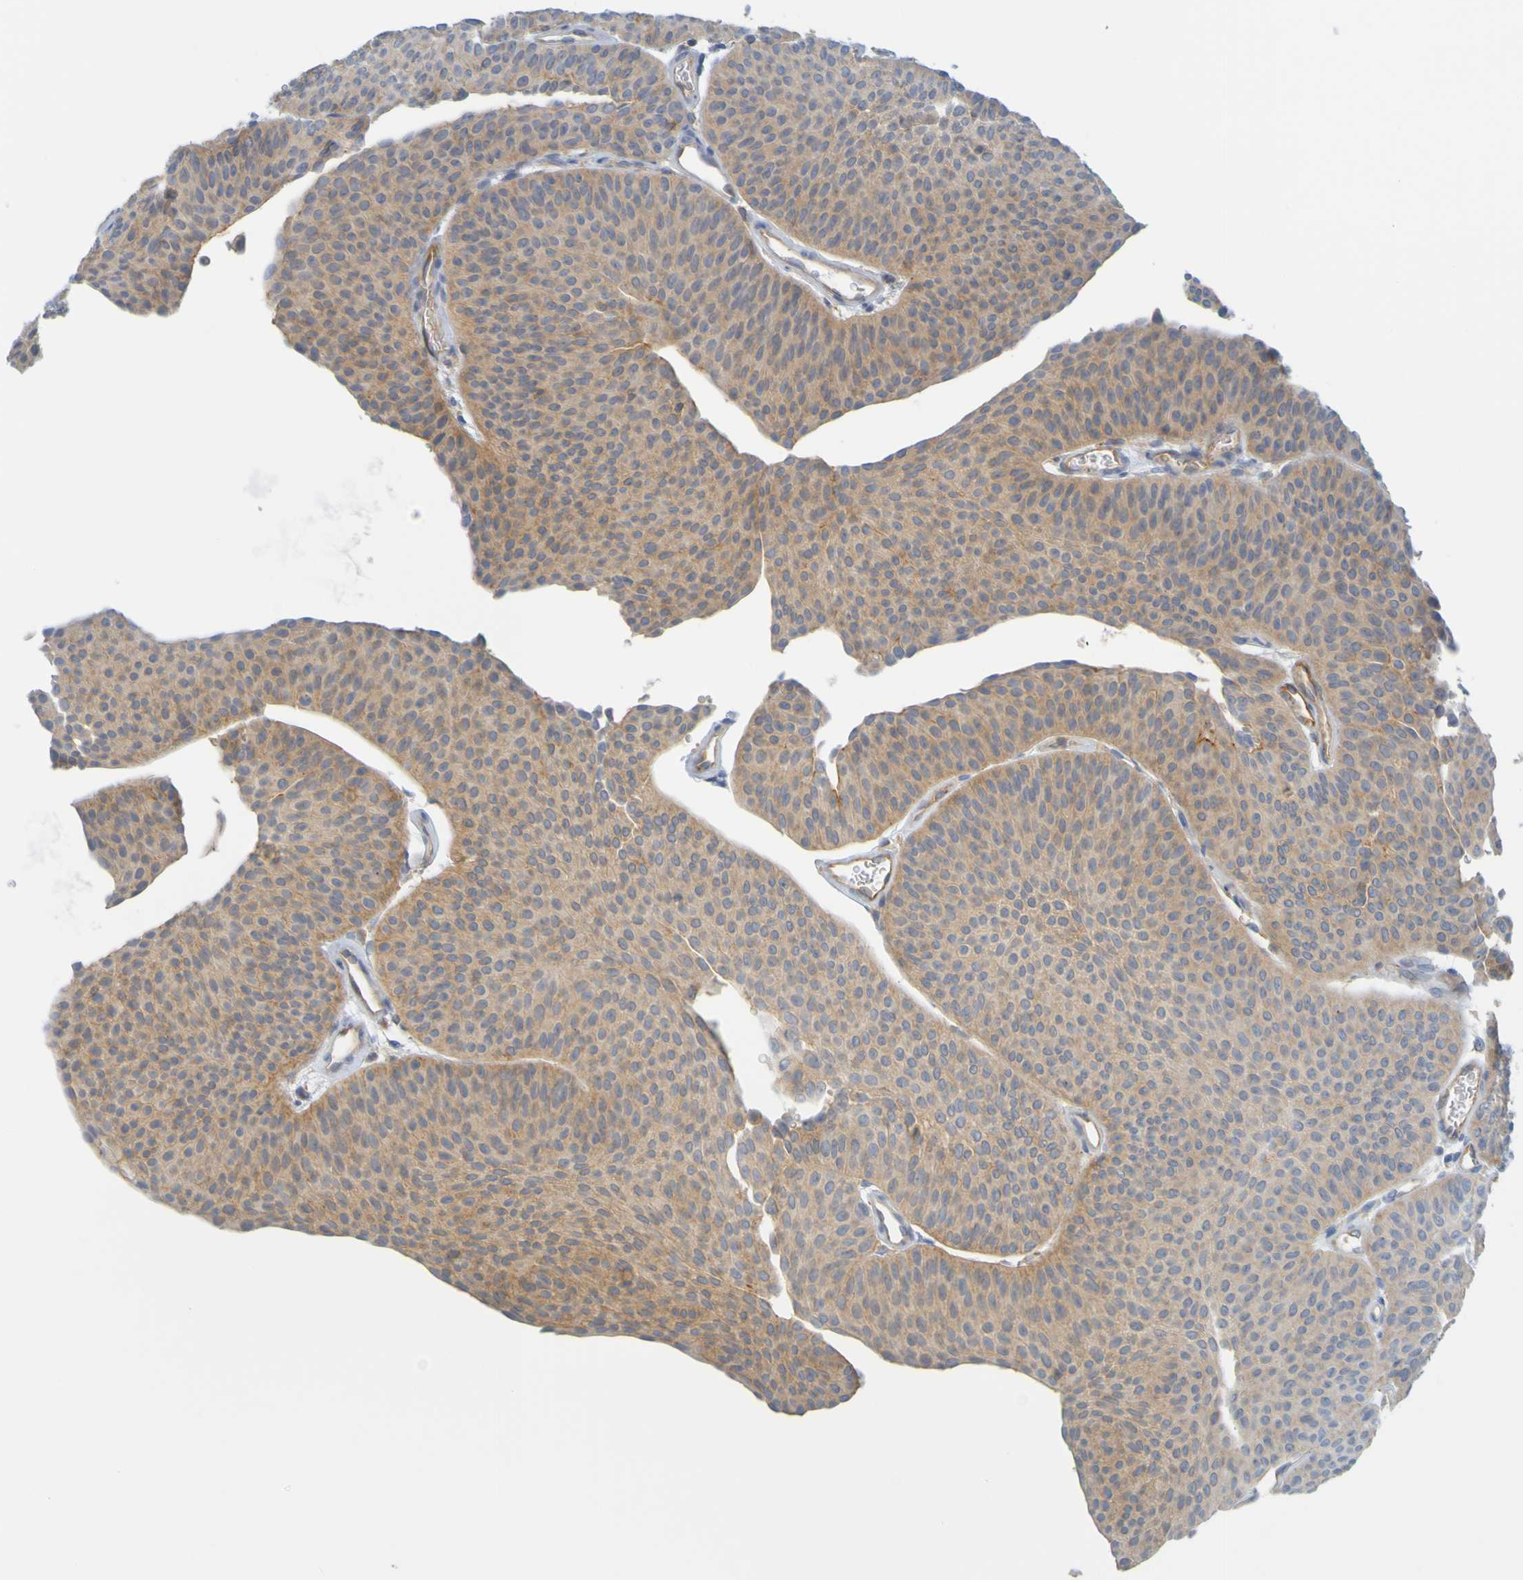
{"staining": {"intensity": "moderate", "quantity": ">75%", "location": "cytoplasmic/membranous"}, "tissue": "urothelial cancer", "cell_type": "Tumor cells", "image_type": "cancer", "snomed": [{"axis": "morphology", "description": "Urothelial carcinoma, Low grade"}, {"axis": "topography", "description": "Urinary bladder"}], "caption": "Urothelial carcinoma (low-grade) was stained to show a protein in brown. There is medium levels of moderate cytoplasmic/membranous positivity in approximately >75% of tumor cells.", "gene": "APPL1", "patient": {"sex": "female", "age": 60}}